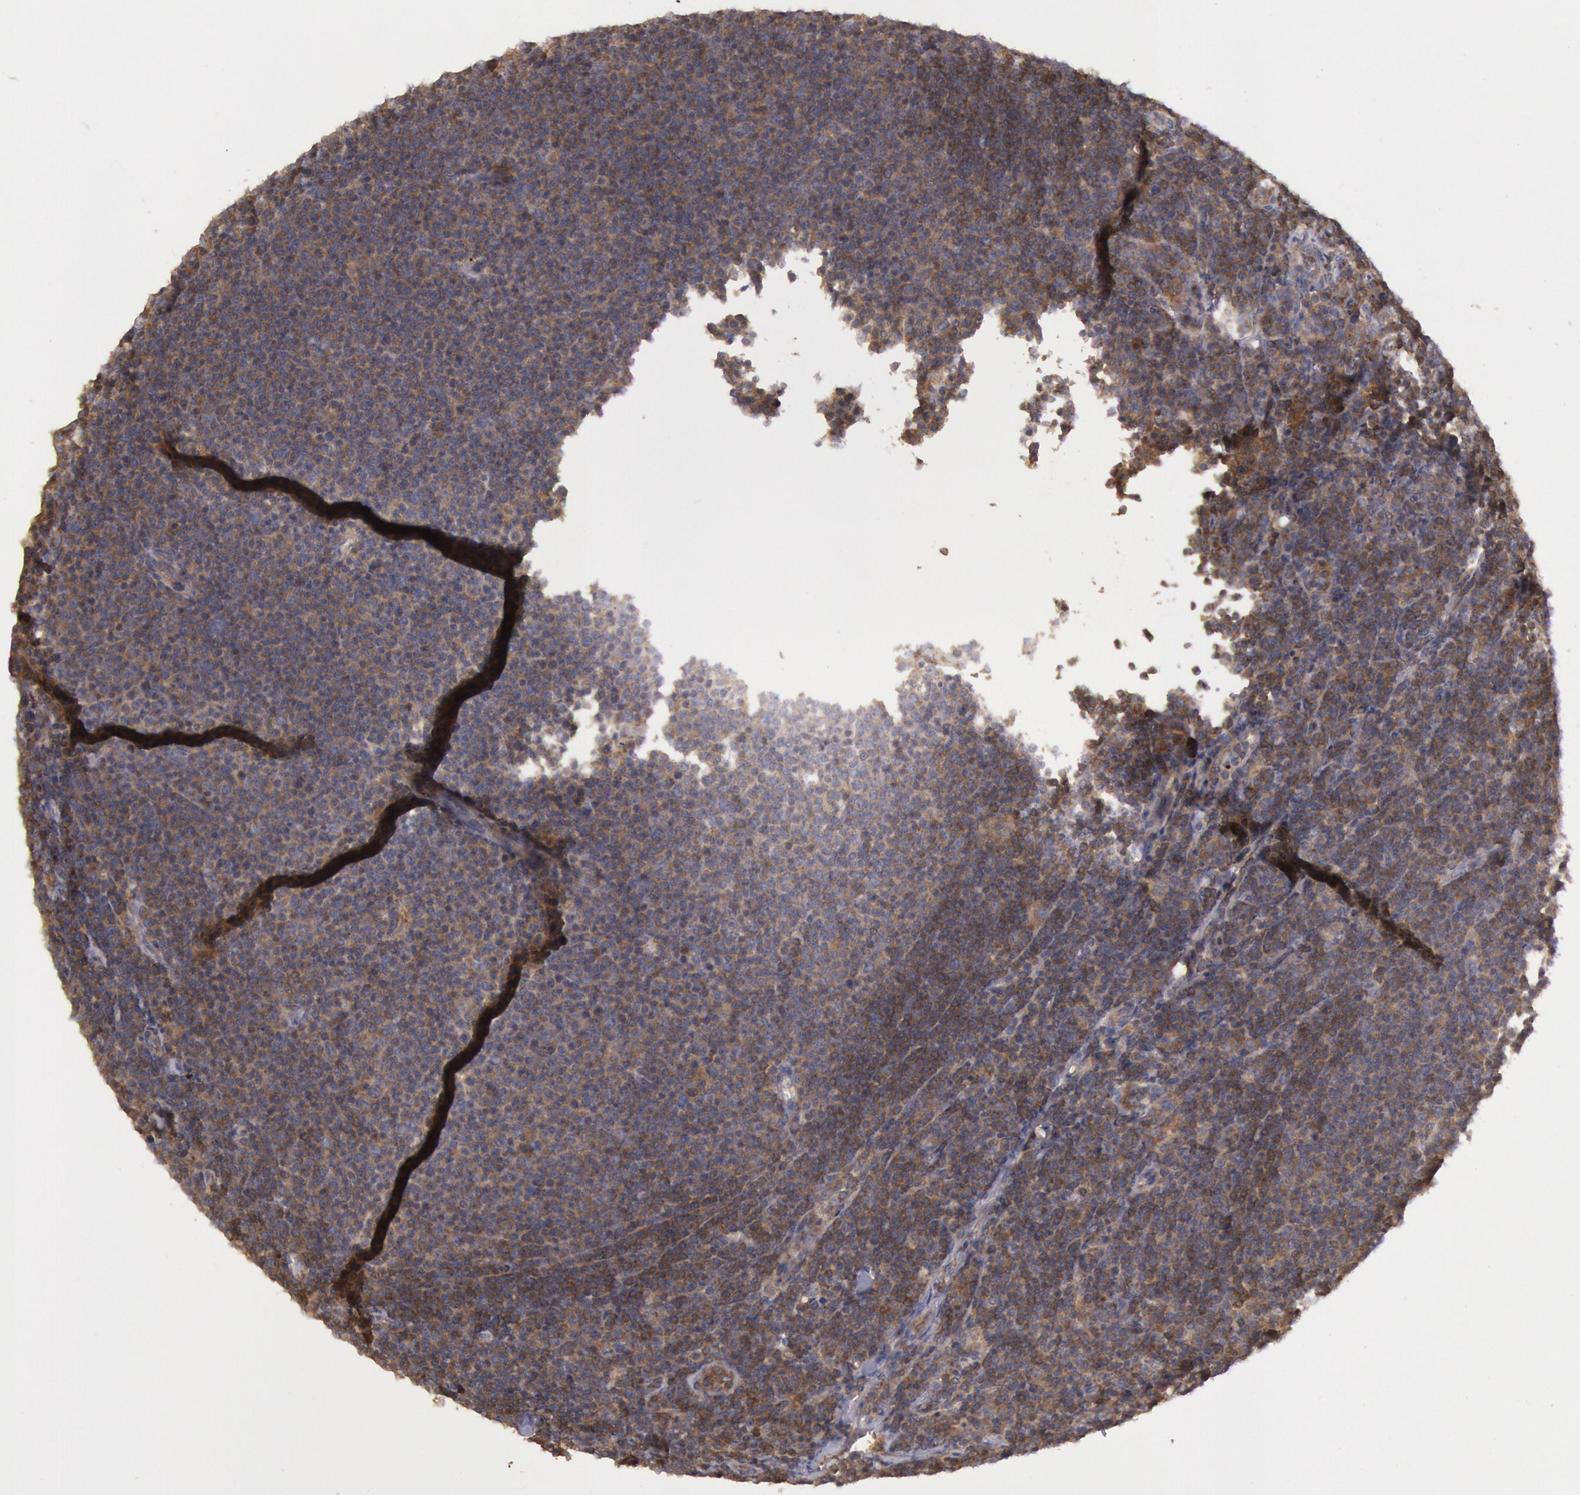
{"staining": {"intensity": "moderate", "quantity": "25%-75%", "location": "cytoplasmic/membranous"}, "tissue": "lymphoma", "cell_type": "Tumor cells", "image_type": "cancer", "snomed": [{"axis": "morphology", "description": "Malignant lymphoma, non-Hodgkin's type, Low grade"}, {"axis": "topography", "description": "Lymph node"}], "caption": "Approximately 25%-75% of tumor cells in lymphoma exhibit moderate cytoplasmic/membranous protein positivity as visualized by brown immunohistochemical staining.", "gene": "PIK3R1", "patient": {"sex": "male", "age": 74}}